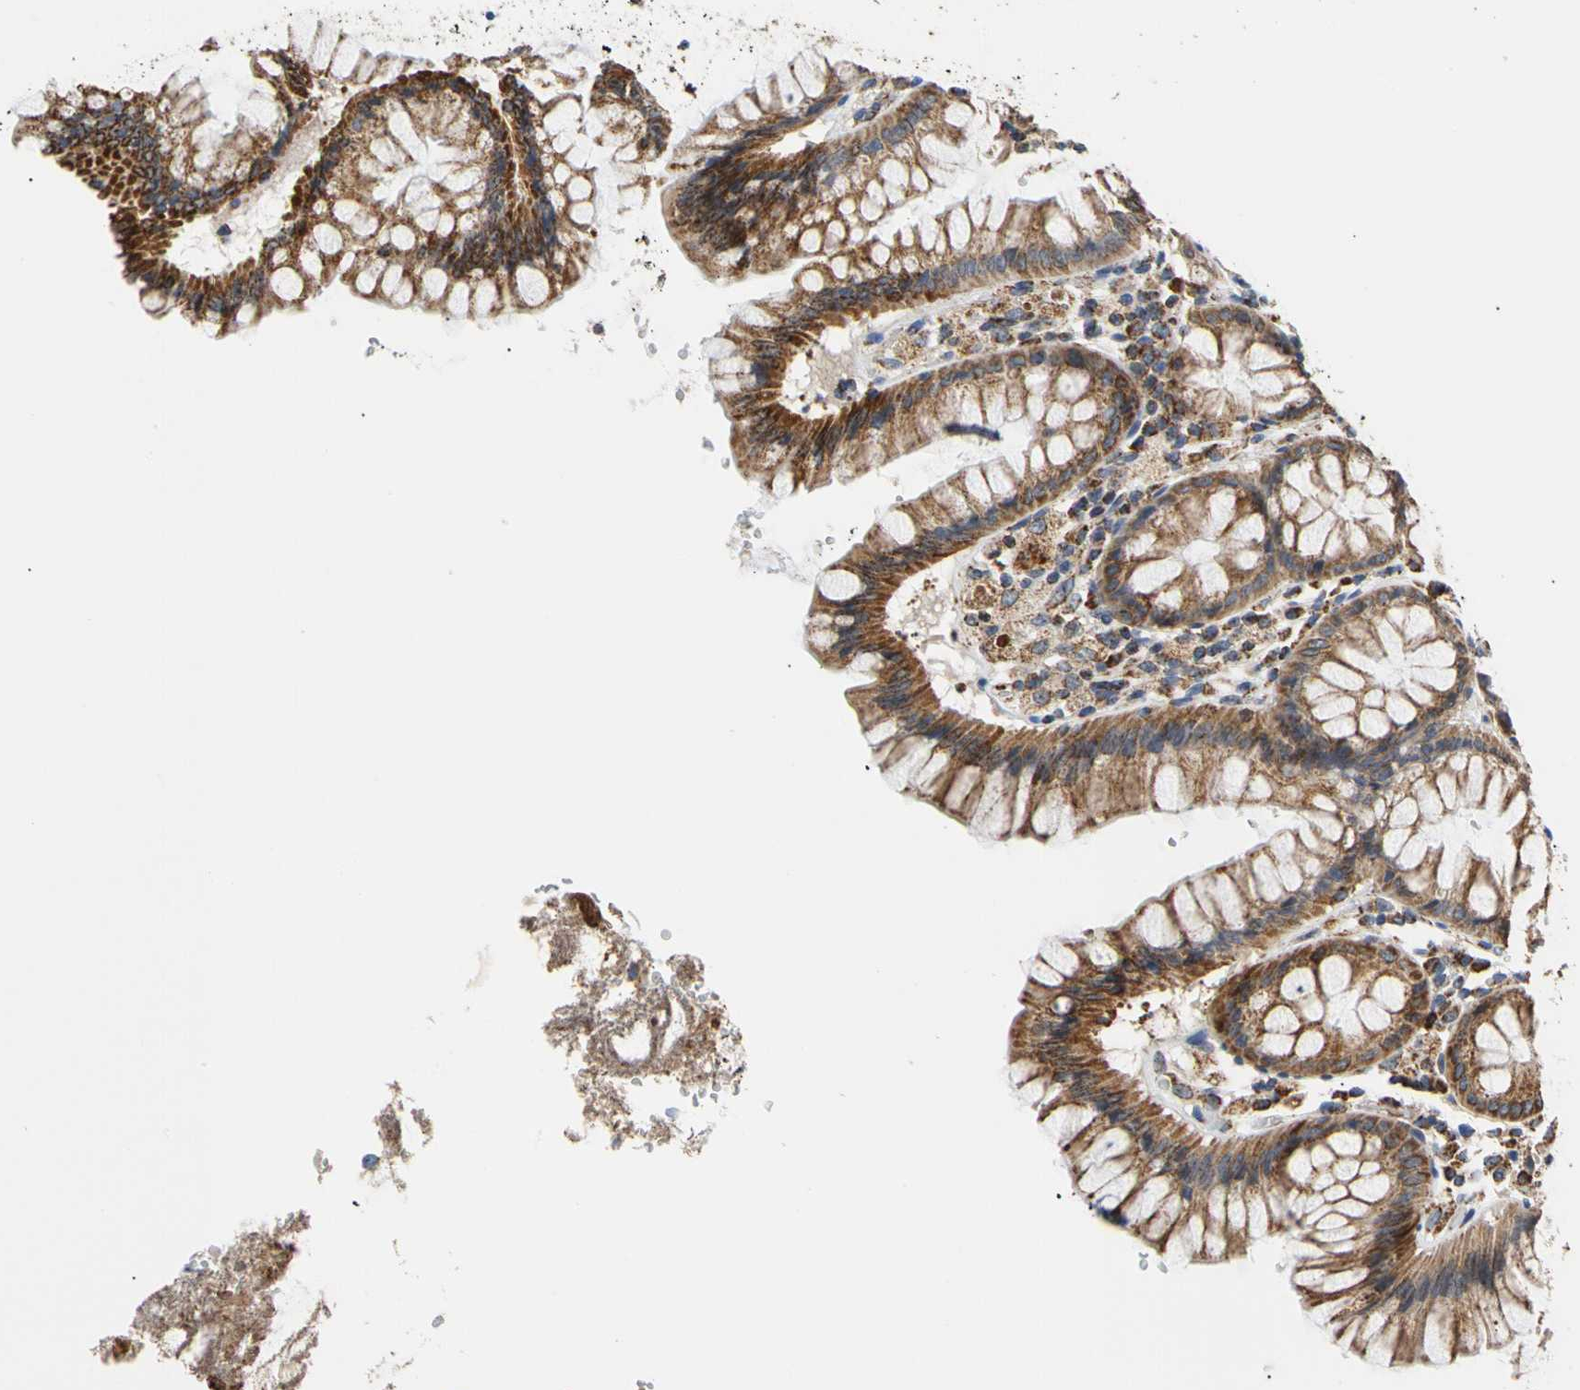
{"staining": {"intensity": "weak", "quantity": ">75%", "location": "cytoplasmic/membranous"}, "tissue": "colon", "cell_type": "Endothelial cells", "image_type": "normal", "snomed": [{"axis": "morphology", "description": "Normal tissue, NOS"}, {"axis": "topography", "description": "Colon"}], "caption": "Endothelial cells show low levels of weak cytoplasmic/membranous positivity in approximately >75% of cells in benign colon.", "gene": "ACAT1", "patient": {"sex": "female", "age": 46}}